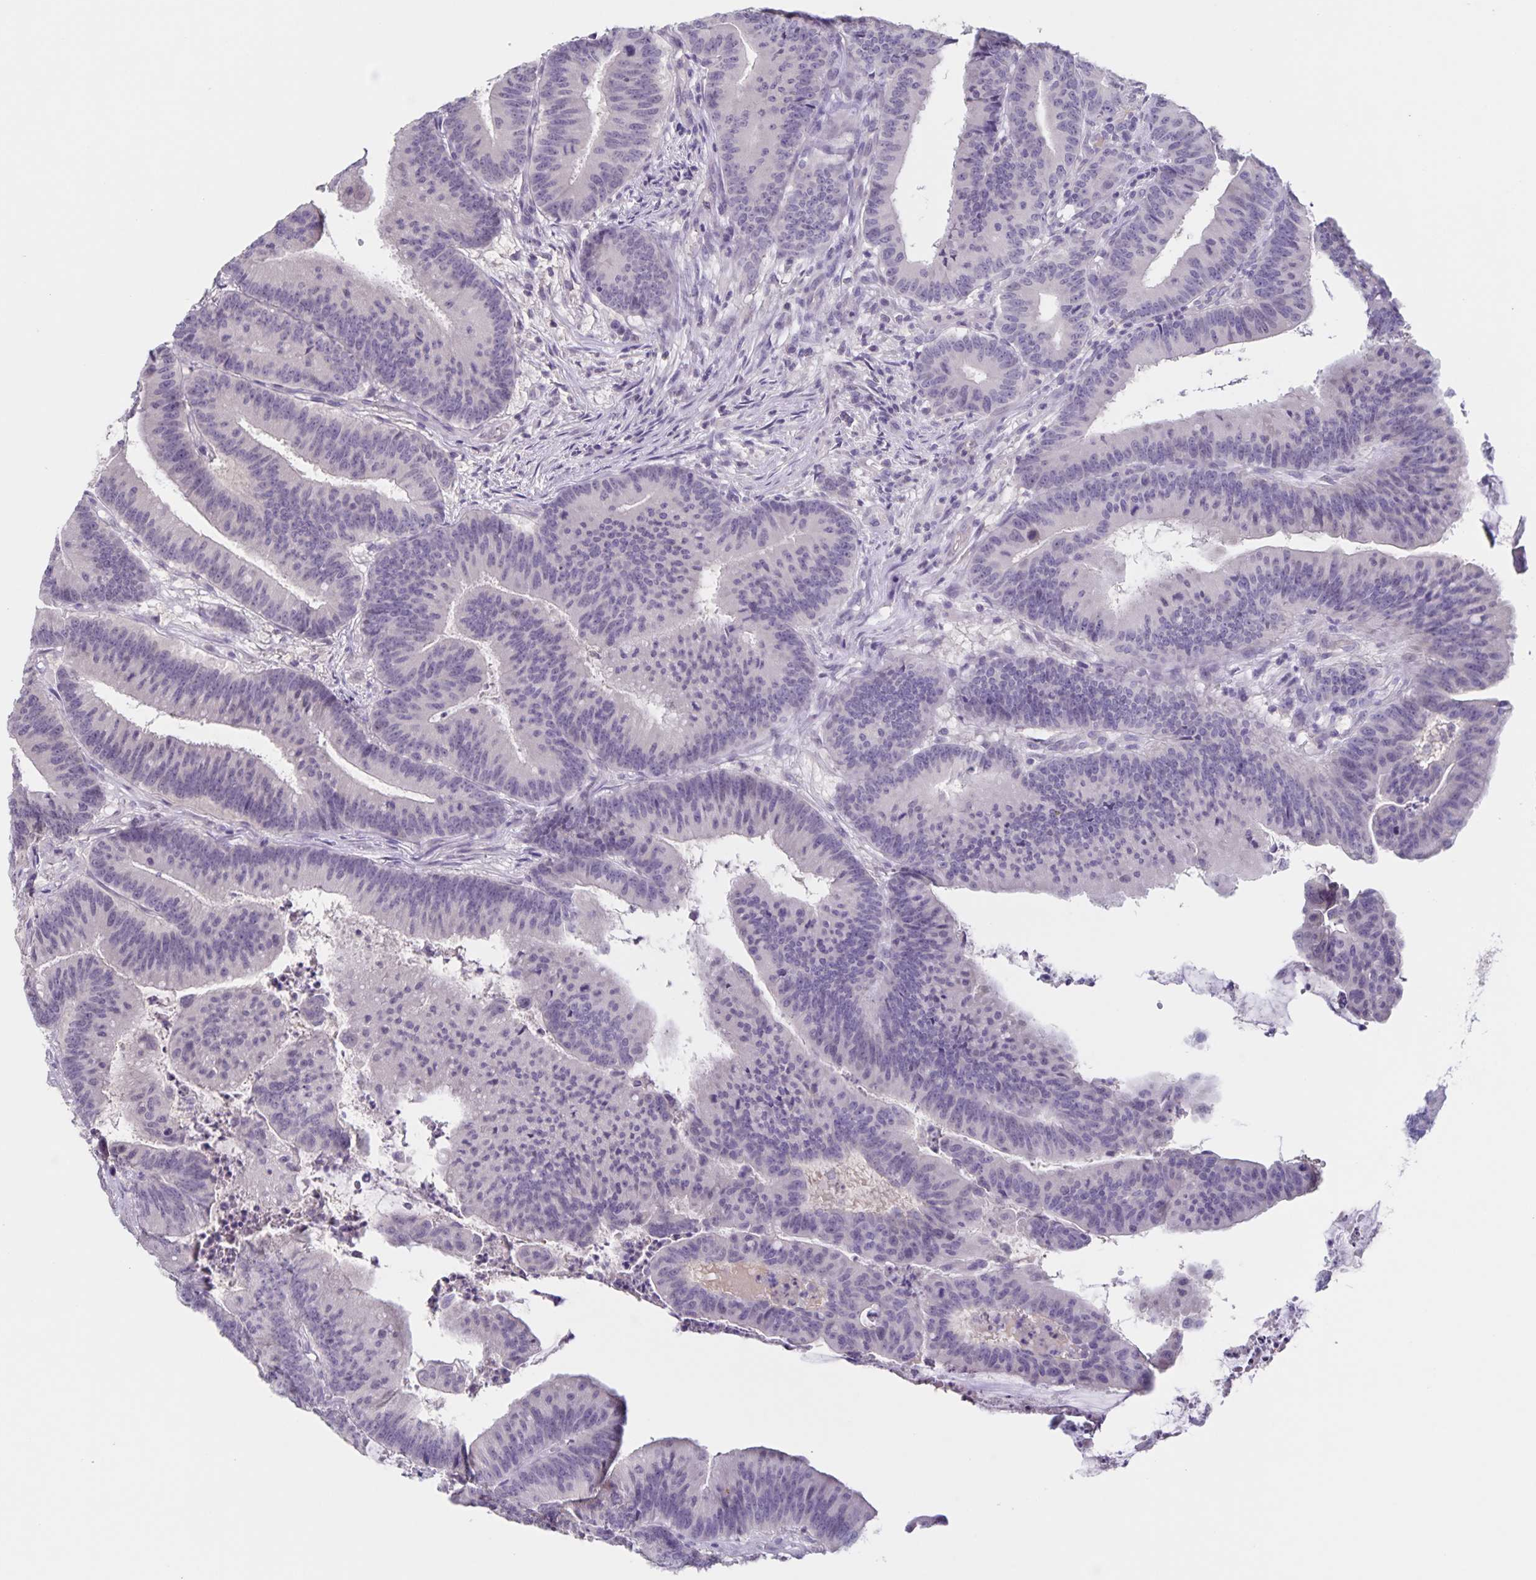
{"staining": {"intensity": "negative", "quantity": "none", "location": "none"}, "tissue": "colorectal cancer", "cell_type": "Tumor cells", "image_type": "cancer", "snomed": [{"axis": "morphology", "description": "Adenocarcinoma, NOS"}, {"axis": "topography", "description": "Colon"}], "caption": "The photomicrograph demonstrates no significant staining in tumor cells of colorectal adenocarcinoma.", "gene": "INSL5", "patient": {"sex": "female", "age": 78}}